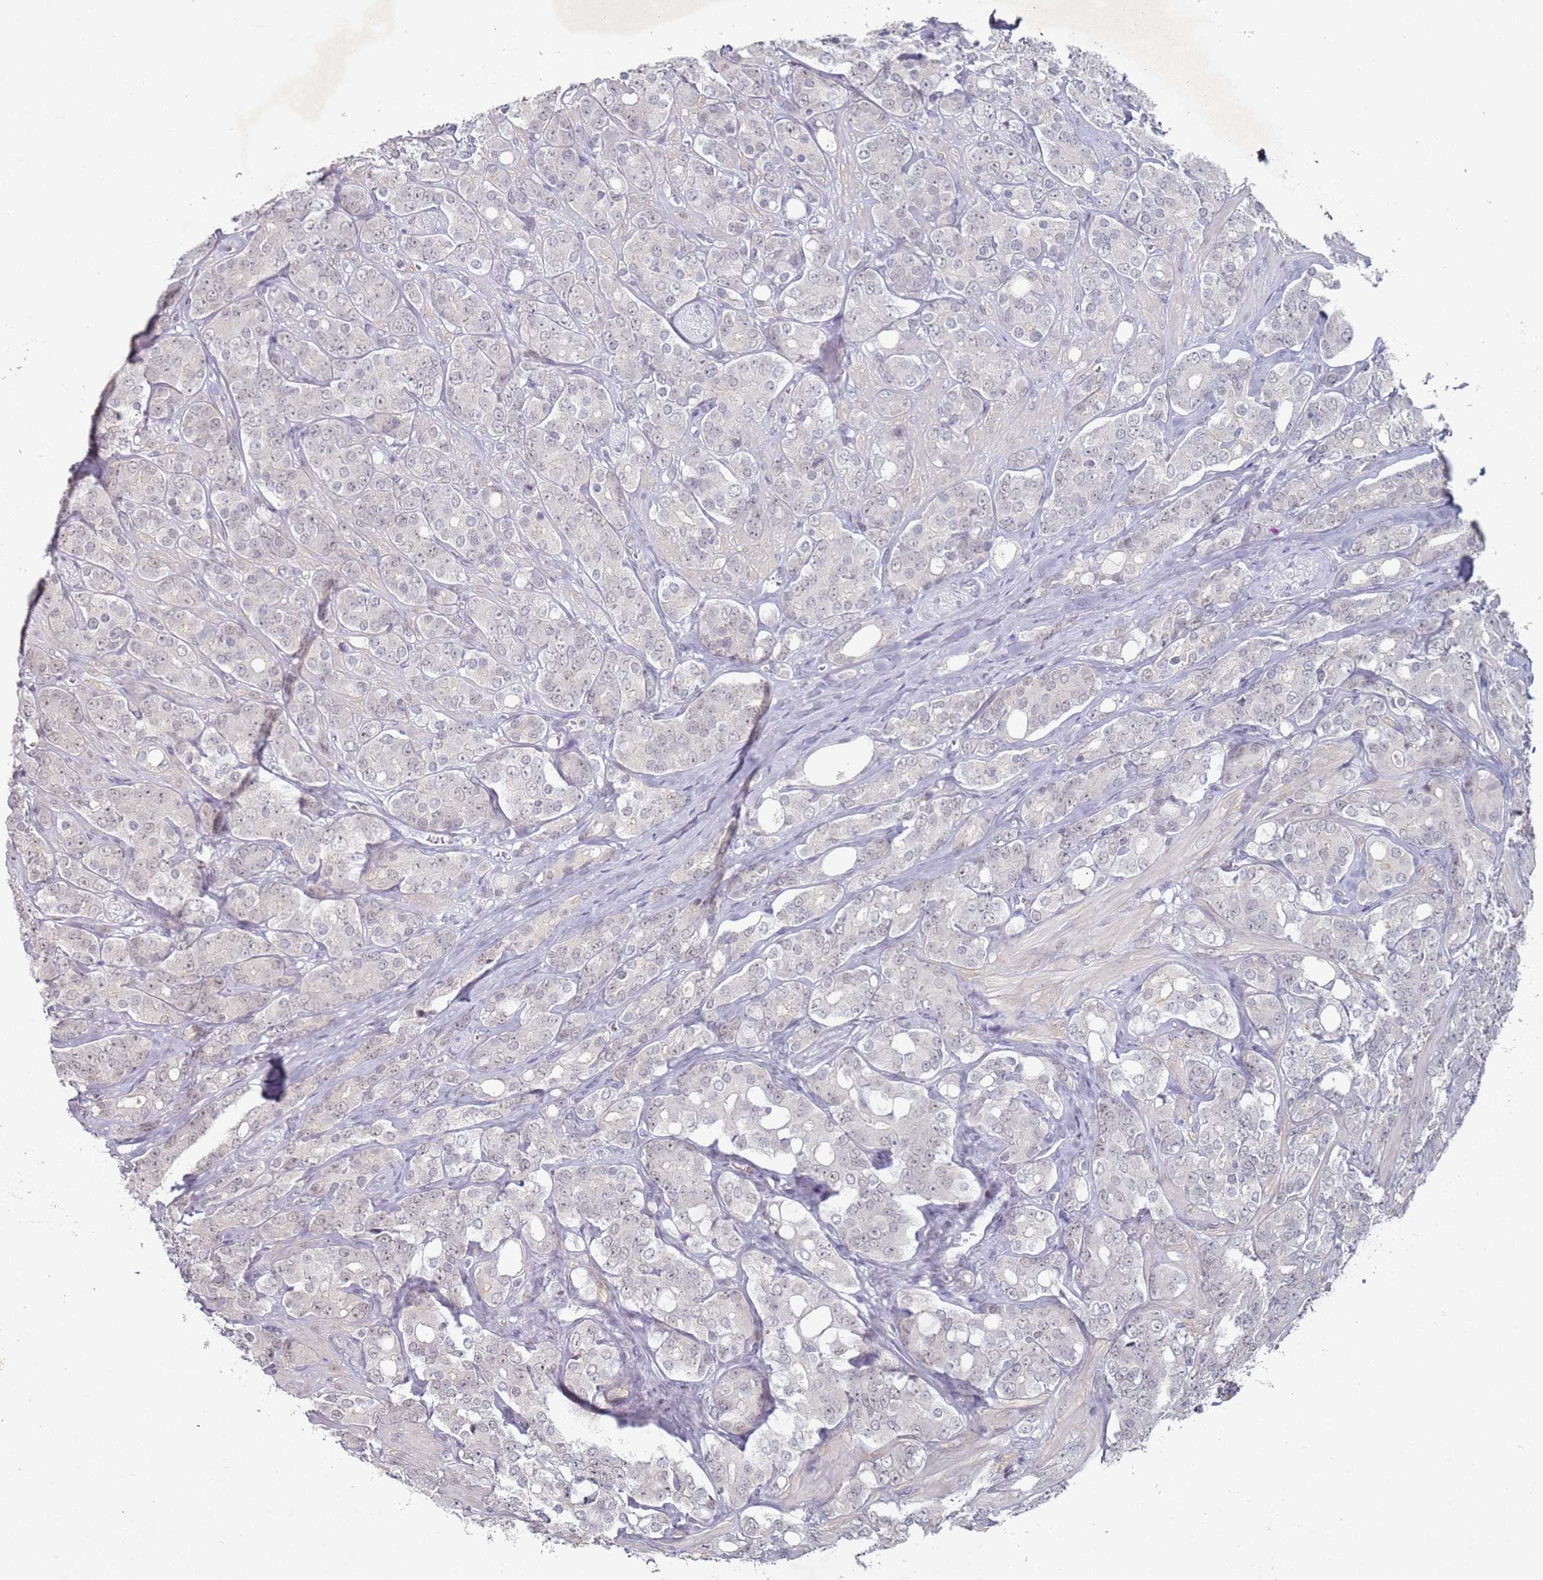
{"staining": {"intensity": "weak", "quantity": ">75%", "location": "nuclear"}, "tissue": "prostate cancer", "cell_type": "Tumor cells", "image_type": "cancer", "snomed": [{"axis": "morphology", "description": "Adenocarcinoma, High grade"}, {"axis": "topography", "description": "Prostate"}], "caption": "Prostate adenocarcinoma (high-grade) was stained to show a protein in brown. There is low levels of weak nuclear staining in about >75% of tumor cells.", "gene": "ATF6B", "patient": {"sex": "male", "age": 62}}